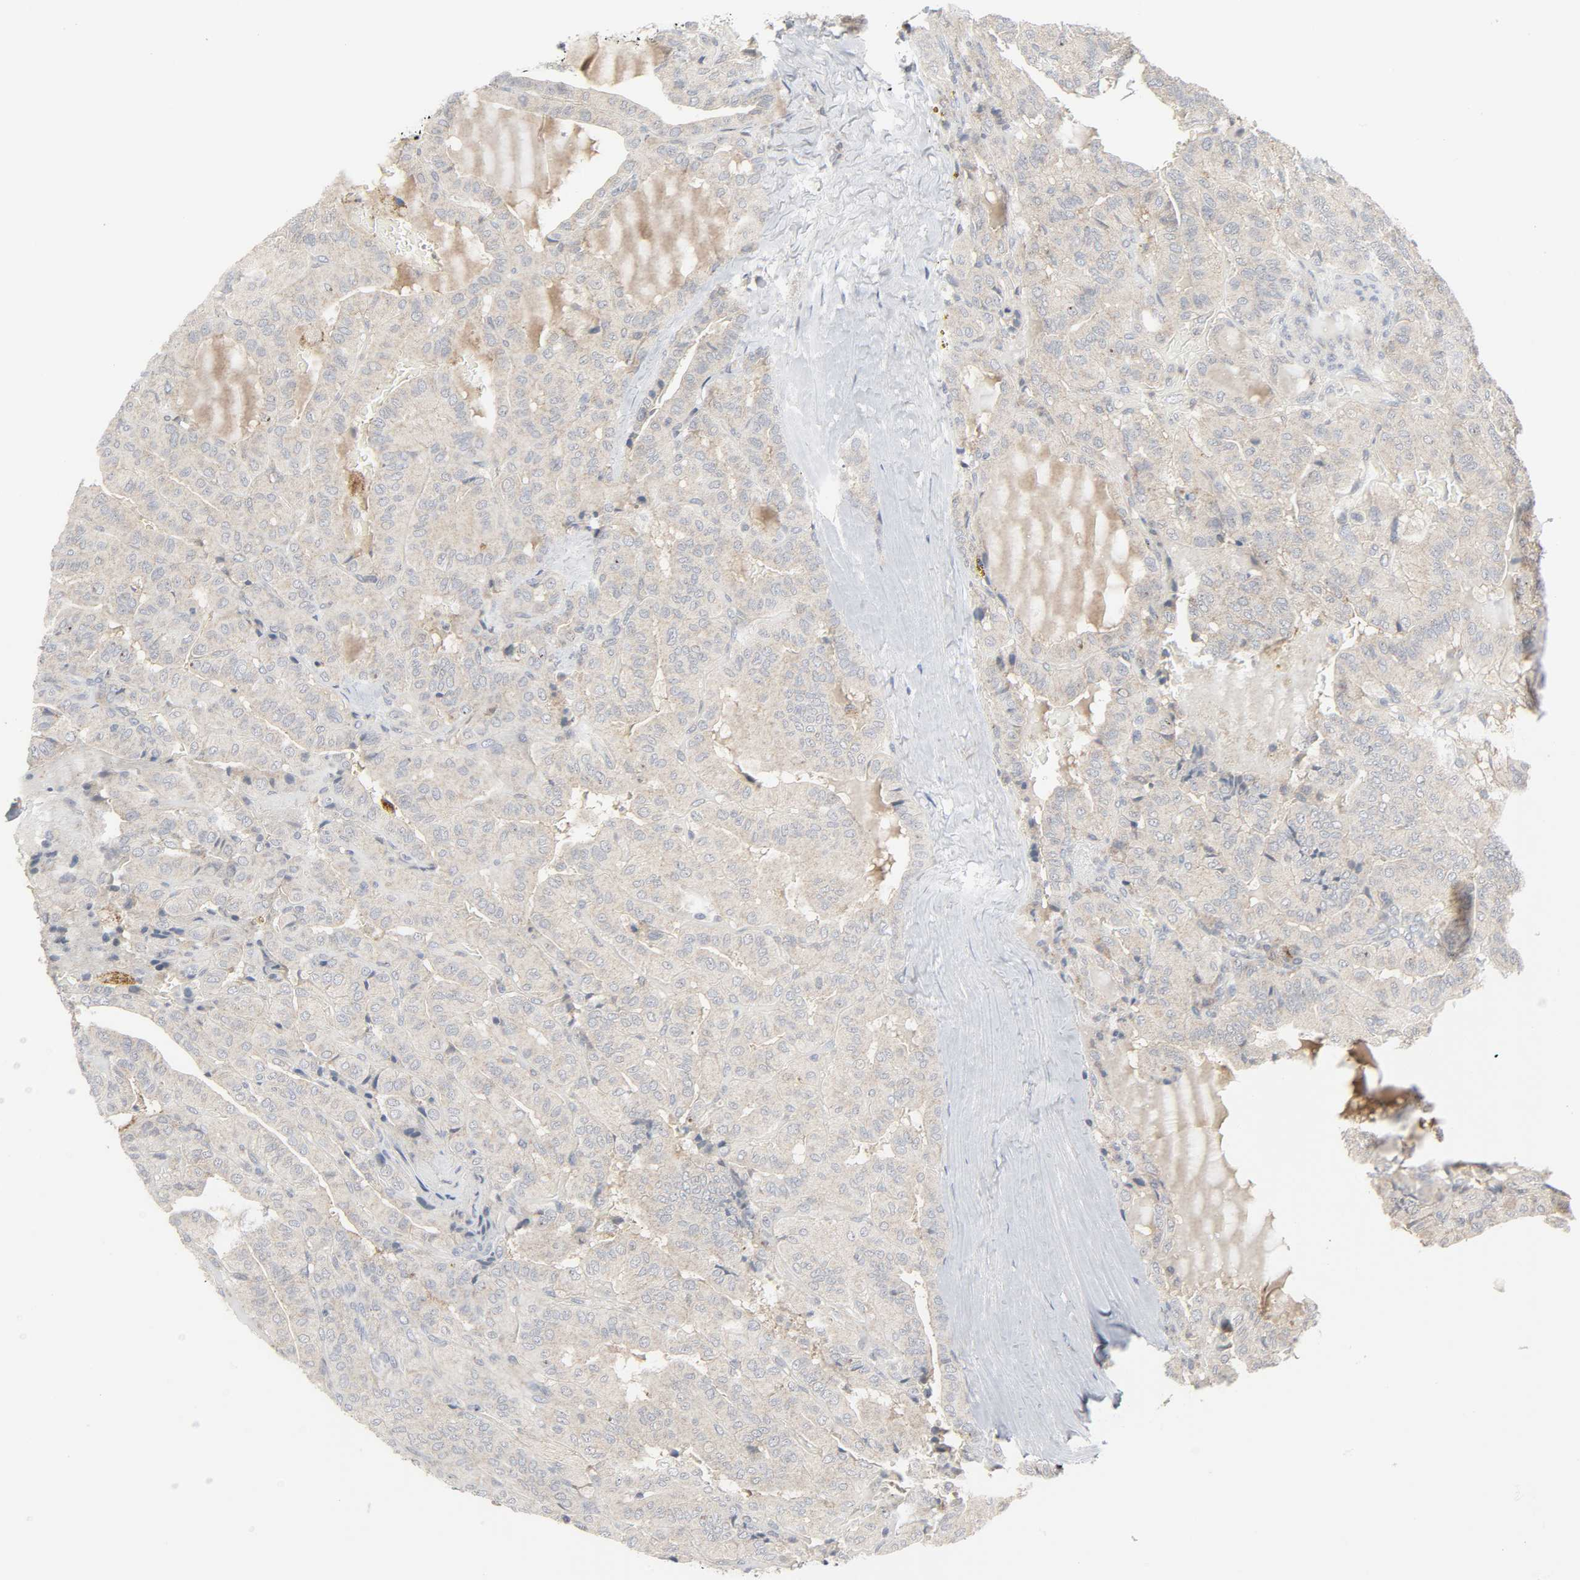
{"staining": {"intensity": "moderate", "quantity": ">75%", "location": "cytoplasmic/membranous"}, "tissue": "thyroid cancer", "cell_type": "Tumor cells", "image_type": "cancer", "snomed": [{"axis": "morphology", "description": "Papillary adenocarcinoma, NOS"}, {"axis": "topography", "description": "Thyroid gland"}], "caption": "There is medium levels of moderate cytoplasmic/membranous staining in tumor cells of thyroid papillary adenocarcinoma, as demonstrated by immunohistochemical staining (brown color).", "gene": "CLIP1", "patient": {"sex": "male", "age": 77}}